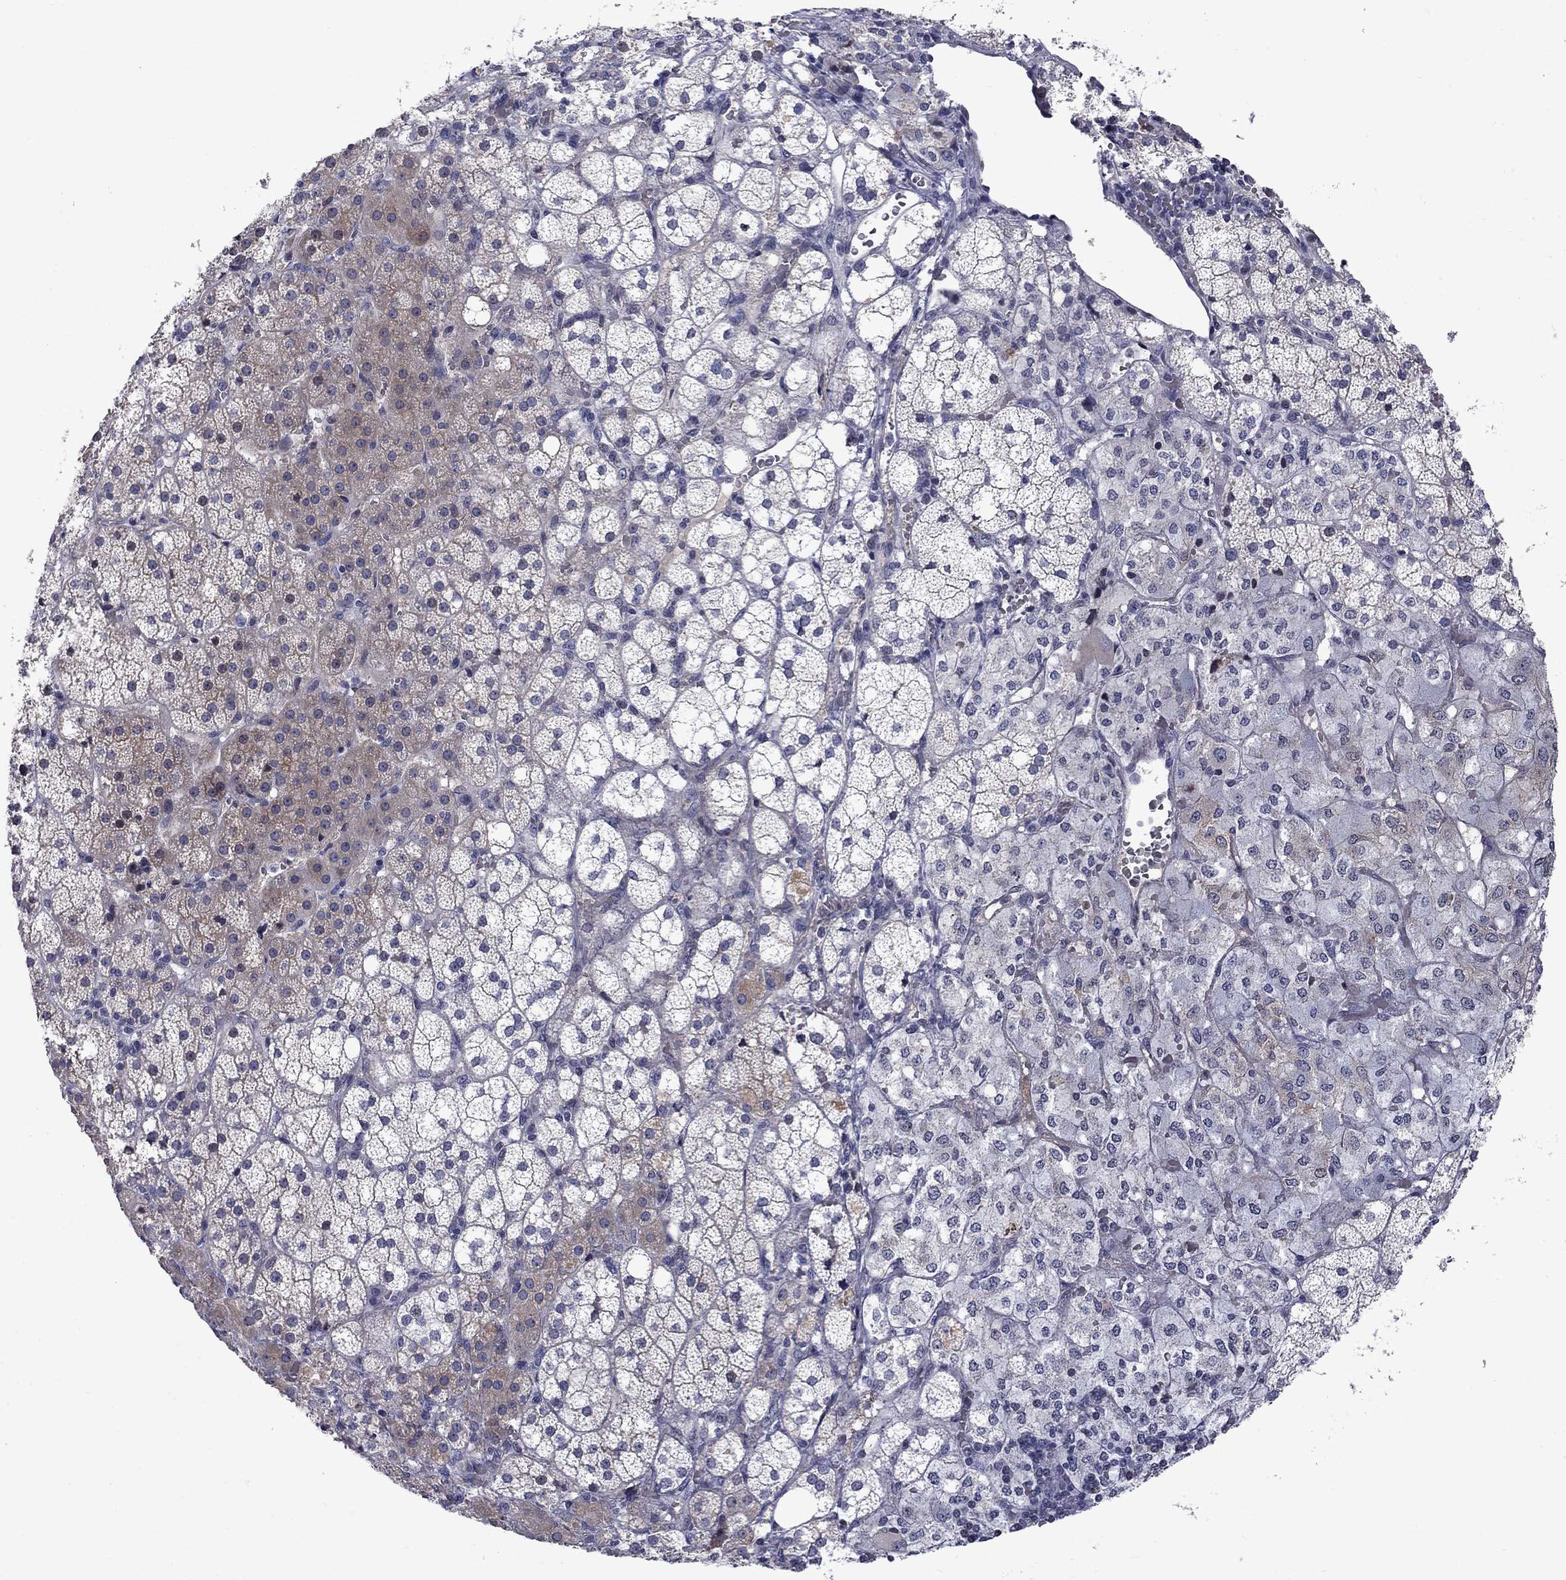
{"staining": {"intensity": "weak", "quantity": "<25%", "location": "cytoplasmic/membranous"}, "tissue": "adrenal gland", "cell_type": "Glandular cells", "image_type": "normal", "snomed": [{"axis": "morphology", "description": "Normal tissue, NOS"}, {"axis": "topography", "description": "Adrenal gland"}], "caption": "DAB (3,3'-diaminobenzidine) immunohistochemical staining of benign adrenal gland exhibits no significant expression in glandular cells. (Stains: DAB immunohistochemistry (IHC) with hematoxylin counter stain, Microscopy: brightfield microscopy at high magnification).", "gene": "SLC1A1", "patient": {"sex": "male", "age": 53}}